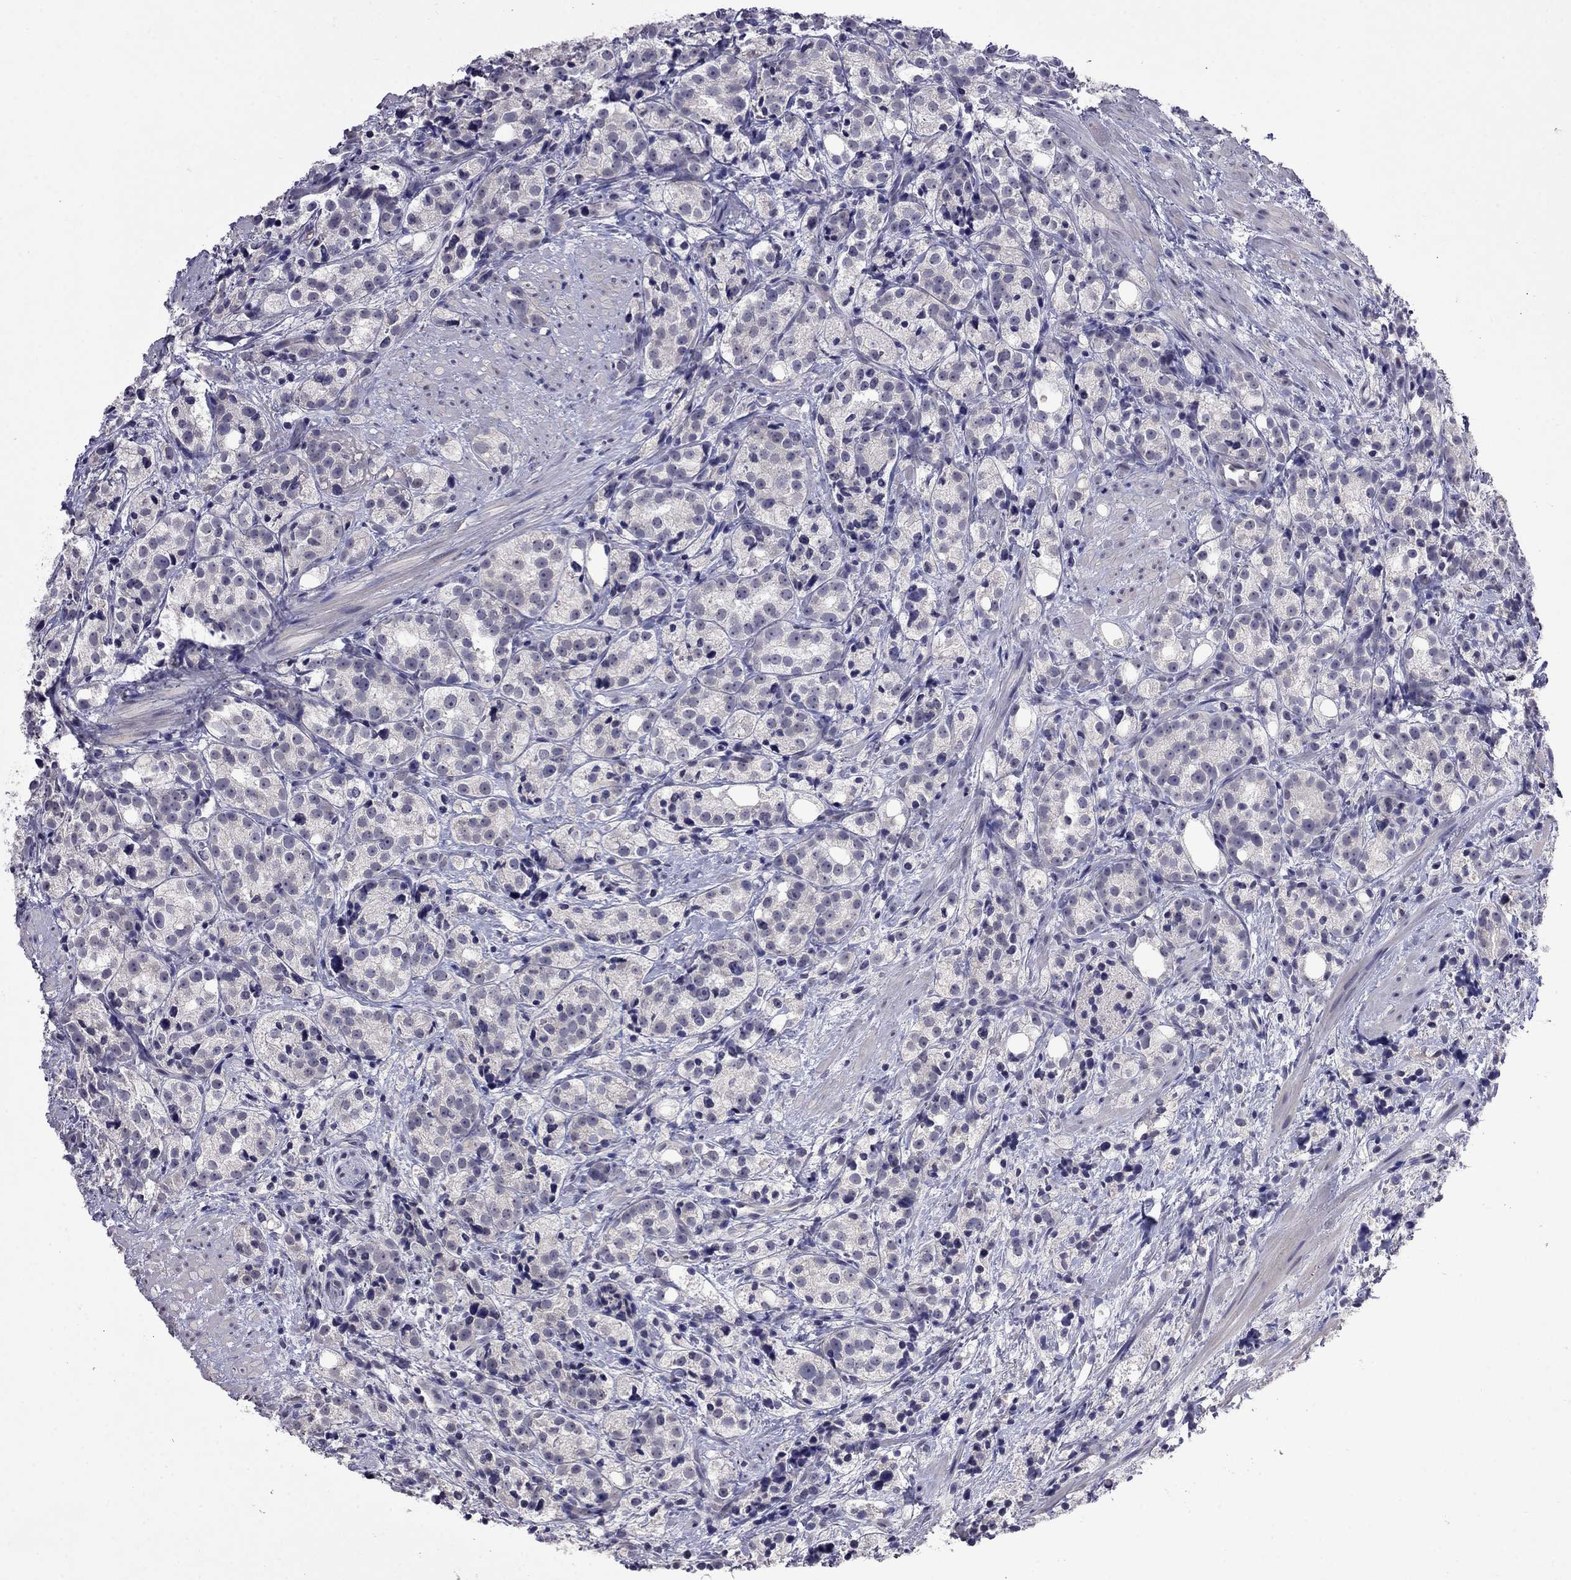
{"staining": {"intensity": "negative", "quantity": "none", "location": "none"}, "tissue": "prostate cancer", "cell_type": "Tumor cells", "image_type": "cancer", "snomed": [{"axis": "morphology", "description": "Adenocarcinoma, High grade"}, {"axis": "topography", "description": "Prostate"}], "caption": "High magnification brightfield microscopy of prostate cancer (adenocarcinoma (high-grade)) stained with DAB (brown) and counterstained with hematoxylin (blue): tumor cells show no significant expression. (Brightfield microscopy of DAB immunohistochemistry (IHC) at high magnification).", "gene": "STAR", "patient": {"sex": "male", "age": 53}}